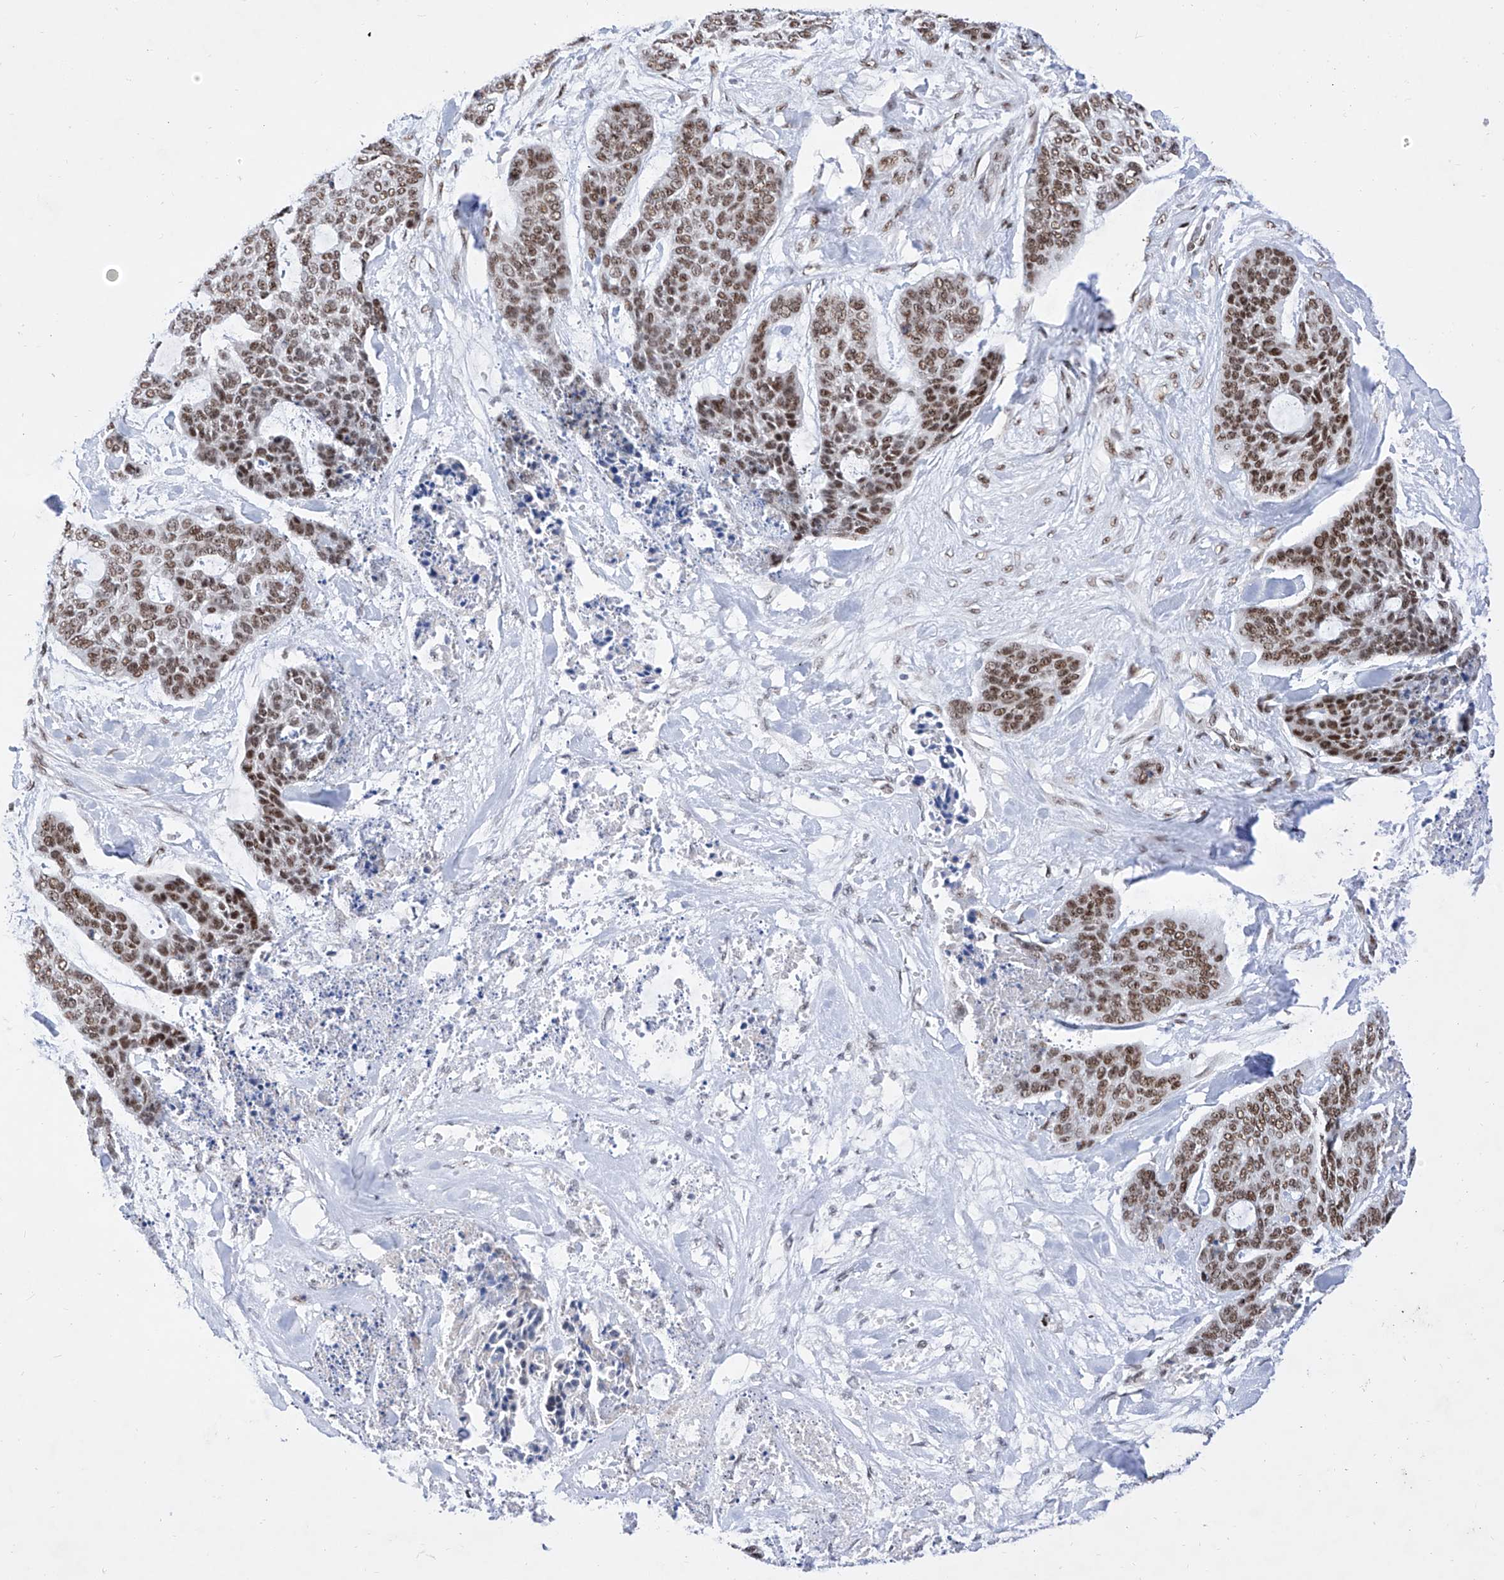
{"staining": {"intensity": "moderate", "quantity": ">75%", "location": "nuclear"}, "tissue": "skin cancer", "cell_type": "Tumor cells", "image_type": "cancer", "snomed": [{"axis": "morphology", "description": "Basal cell carcinoma"}, {"axis": "topography", "description": "Skin"}], "caption": "IHC of human skin cancer exhibits medium levels of moderate nuclear staining in approximately >75% of tumor cells. Nuclei are stained in blue.", "gene": "ATN1", "patient": {"sex": "female", "age": 64}}